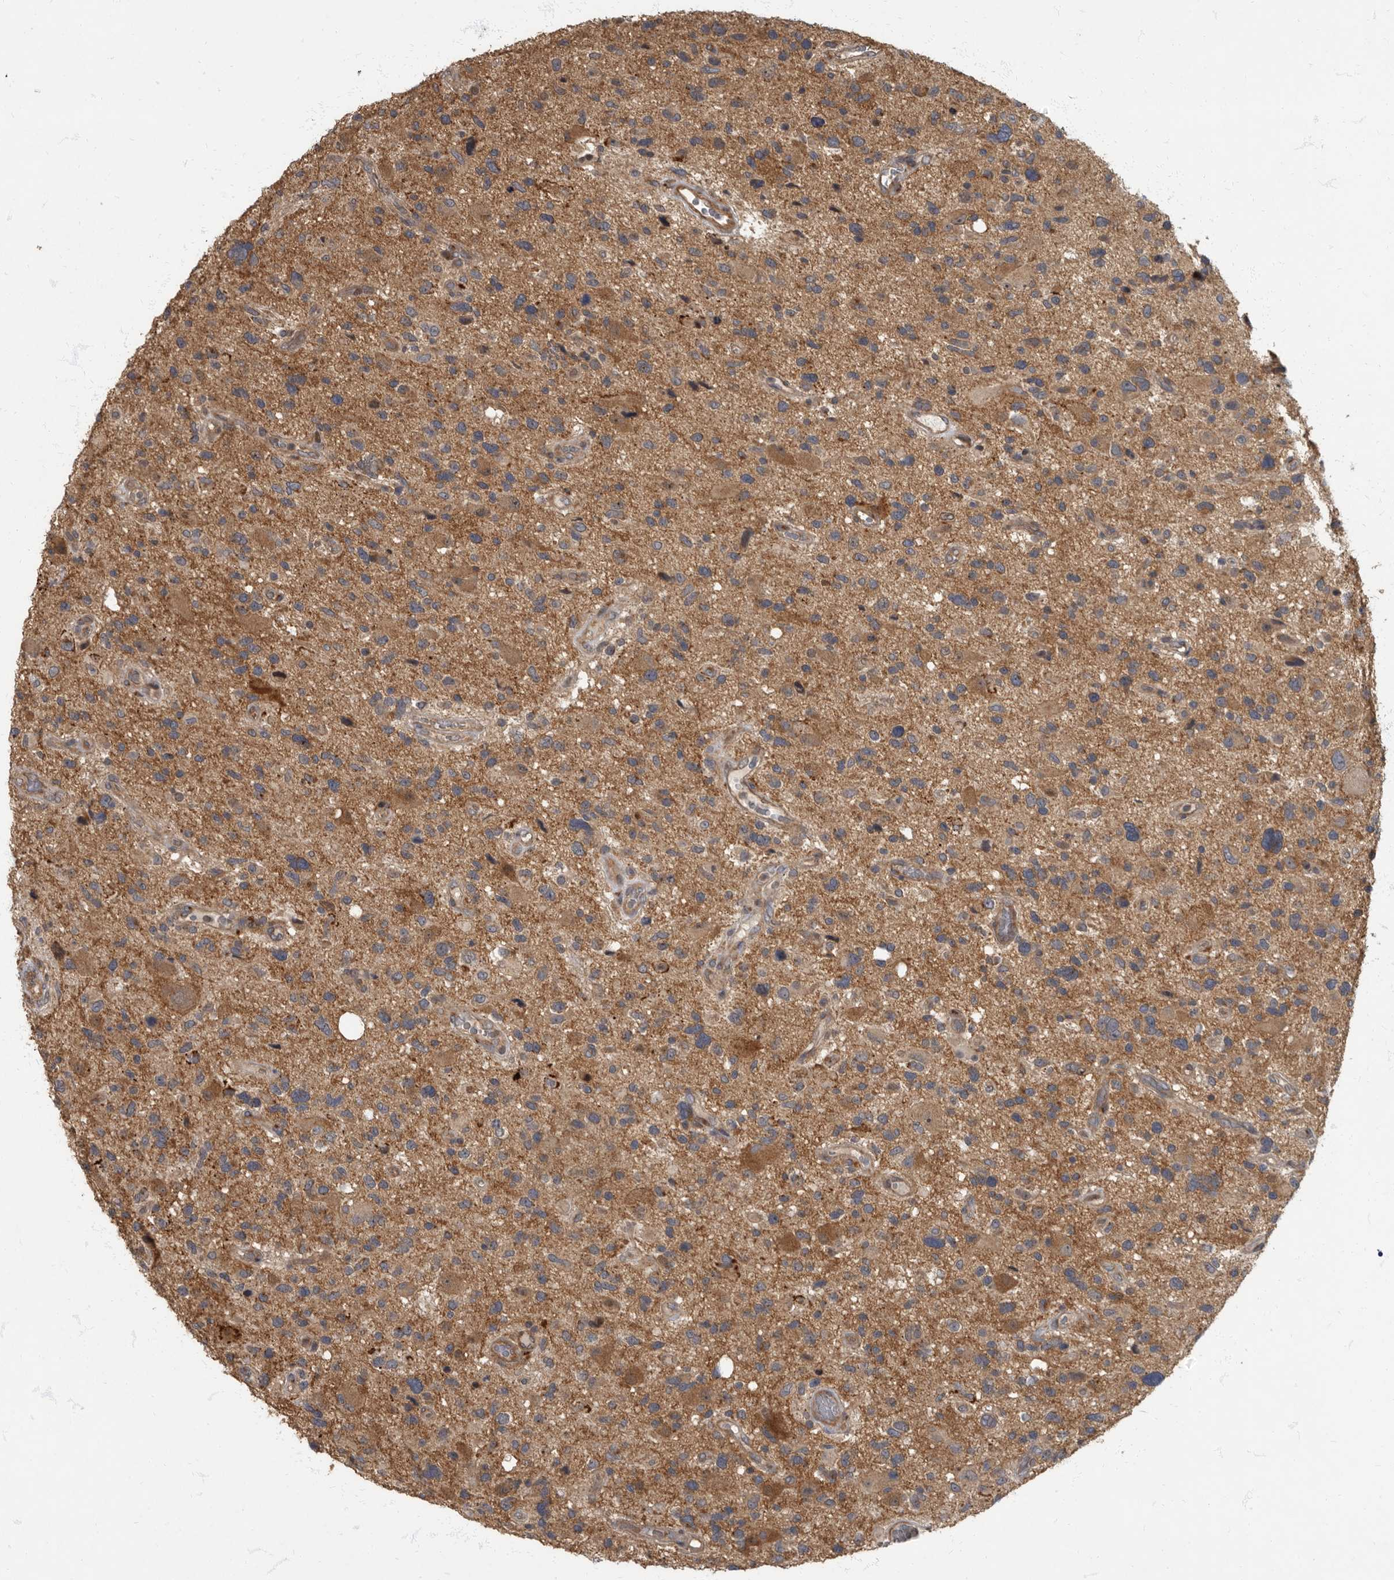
{"staining": {"intensity": "moderate", "quantity": ">75%", "location": "cytoplasmic/membranous"}, "tissue": "glioma", "cell_type": "Tumor cells", "image_type": "cancer", "snomed": [{"axis": "morphology", "description": "Glioma, malignant, High grade"}, {"axis": "topography", "description": "Brain"}], "caption": "Immunohistochemical staining of human glioma shows medium levels of moderate cytoplasmic/membranous protein staining in approximately >75% of tumor cells.", "gene": "IQCK", "patient": {"sex": "male", "age": 33}}